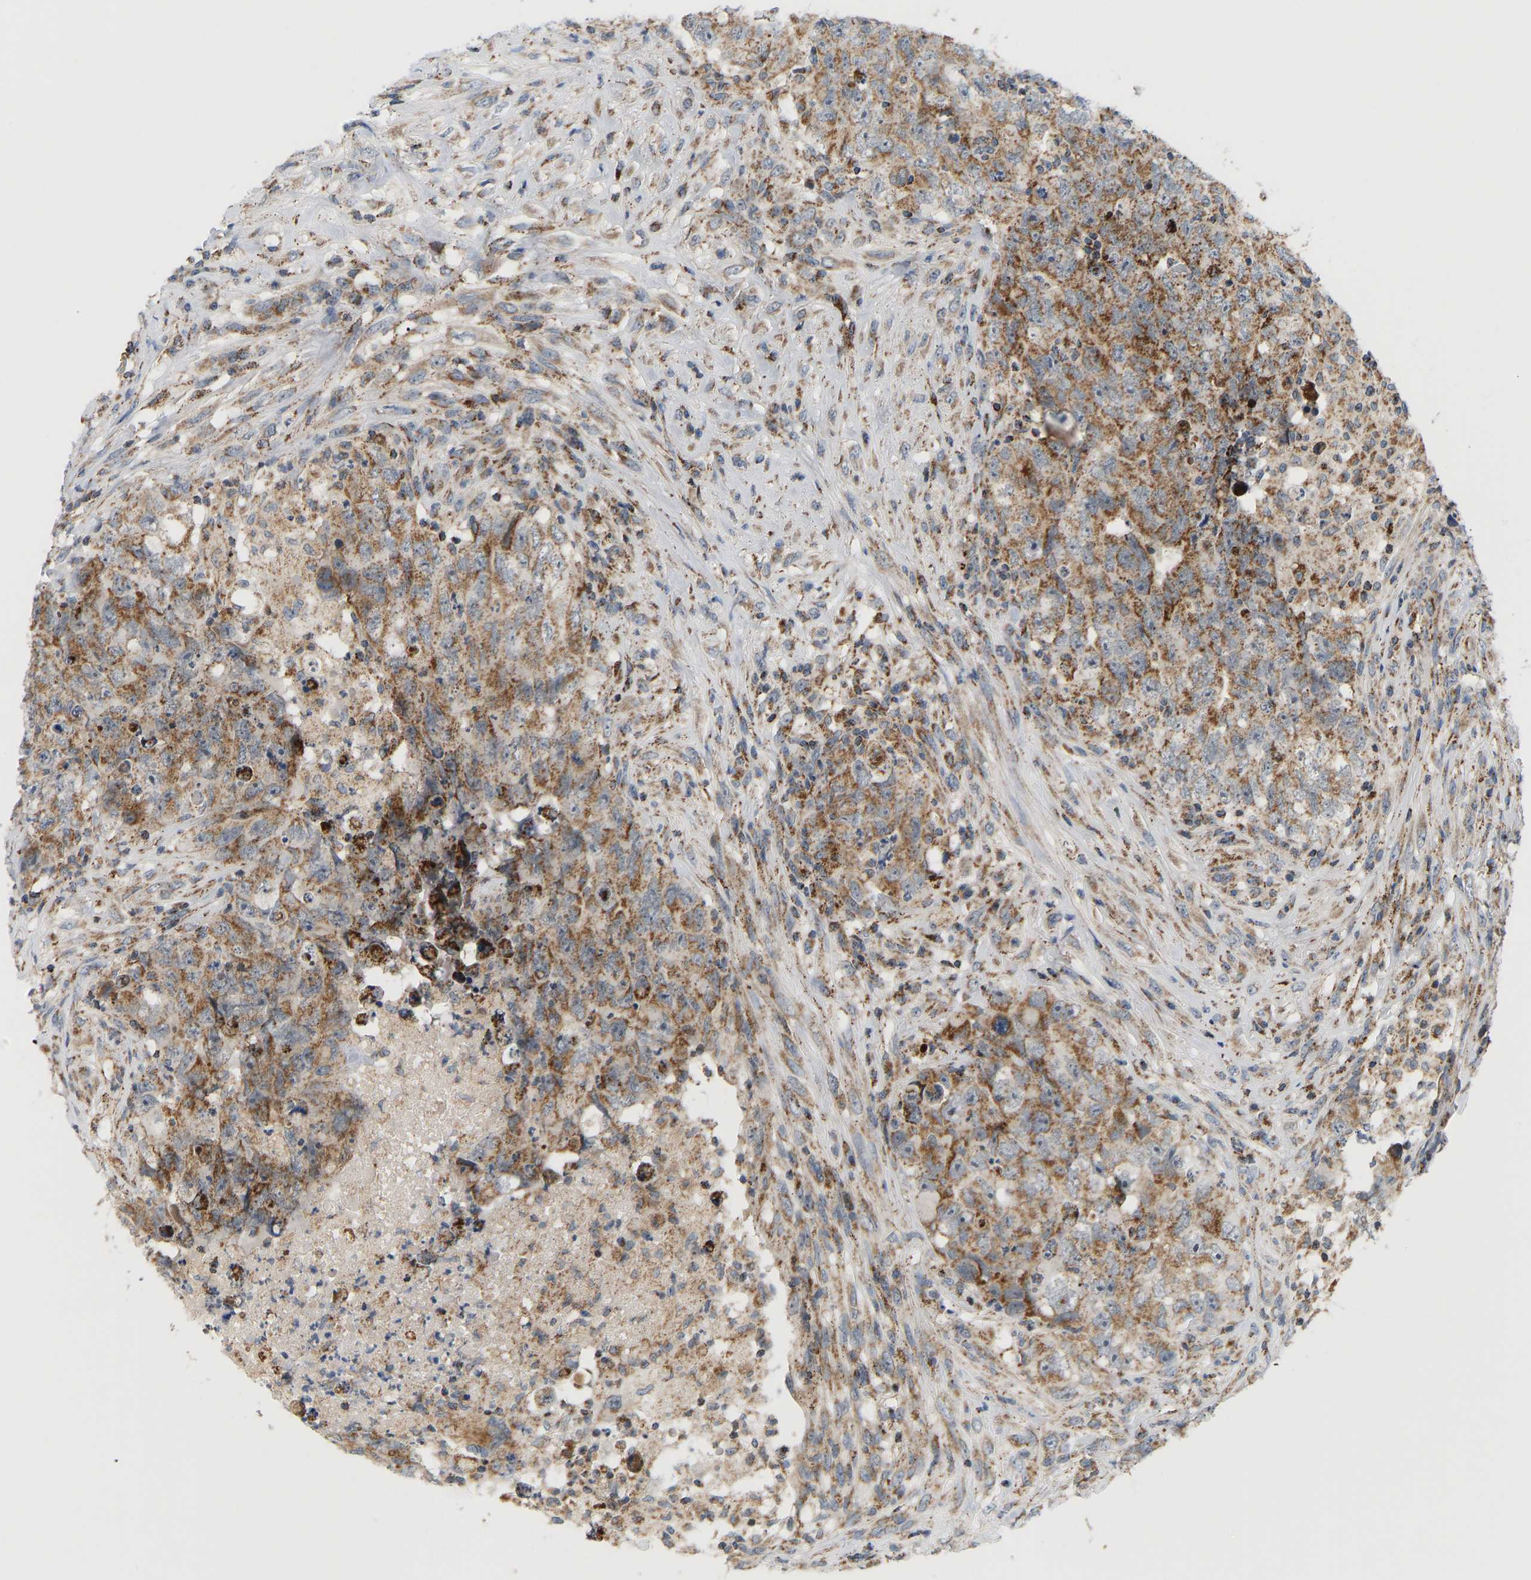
{"staining": {"intensity": "moderate", "quantity": ">75%", "location": "cytoplasmic/membranous"}, "tissue": "testis cancer", "cell_type": "Tumor cells", "image_type": "cancer", "snomed": [{"axis": "morphology", "description": "Carcinoma, Embryonal, NOS"}, {"axis": "topography", "description": "Testis"}], "caption": "Immunohistochemical staining of testis cancer reveals medium levels of moderate cytoplasmic/membranous positivity in approximately >75% of tumor cells.", "gene": "GPSM2", "patient": {"sex": "male", "age": 32}}